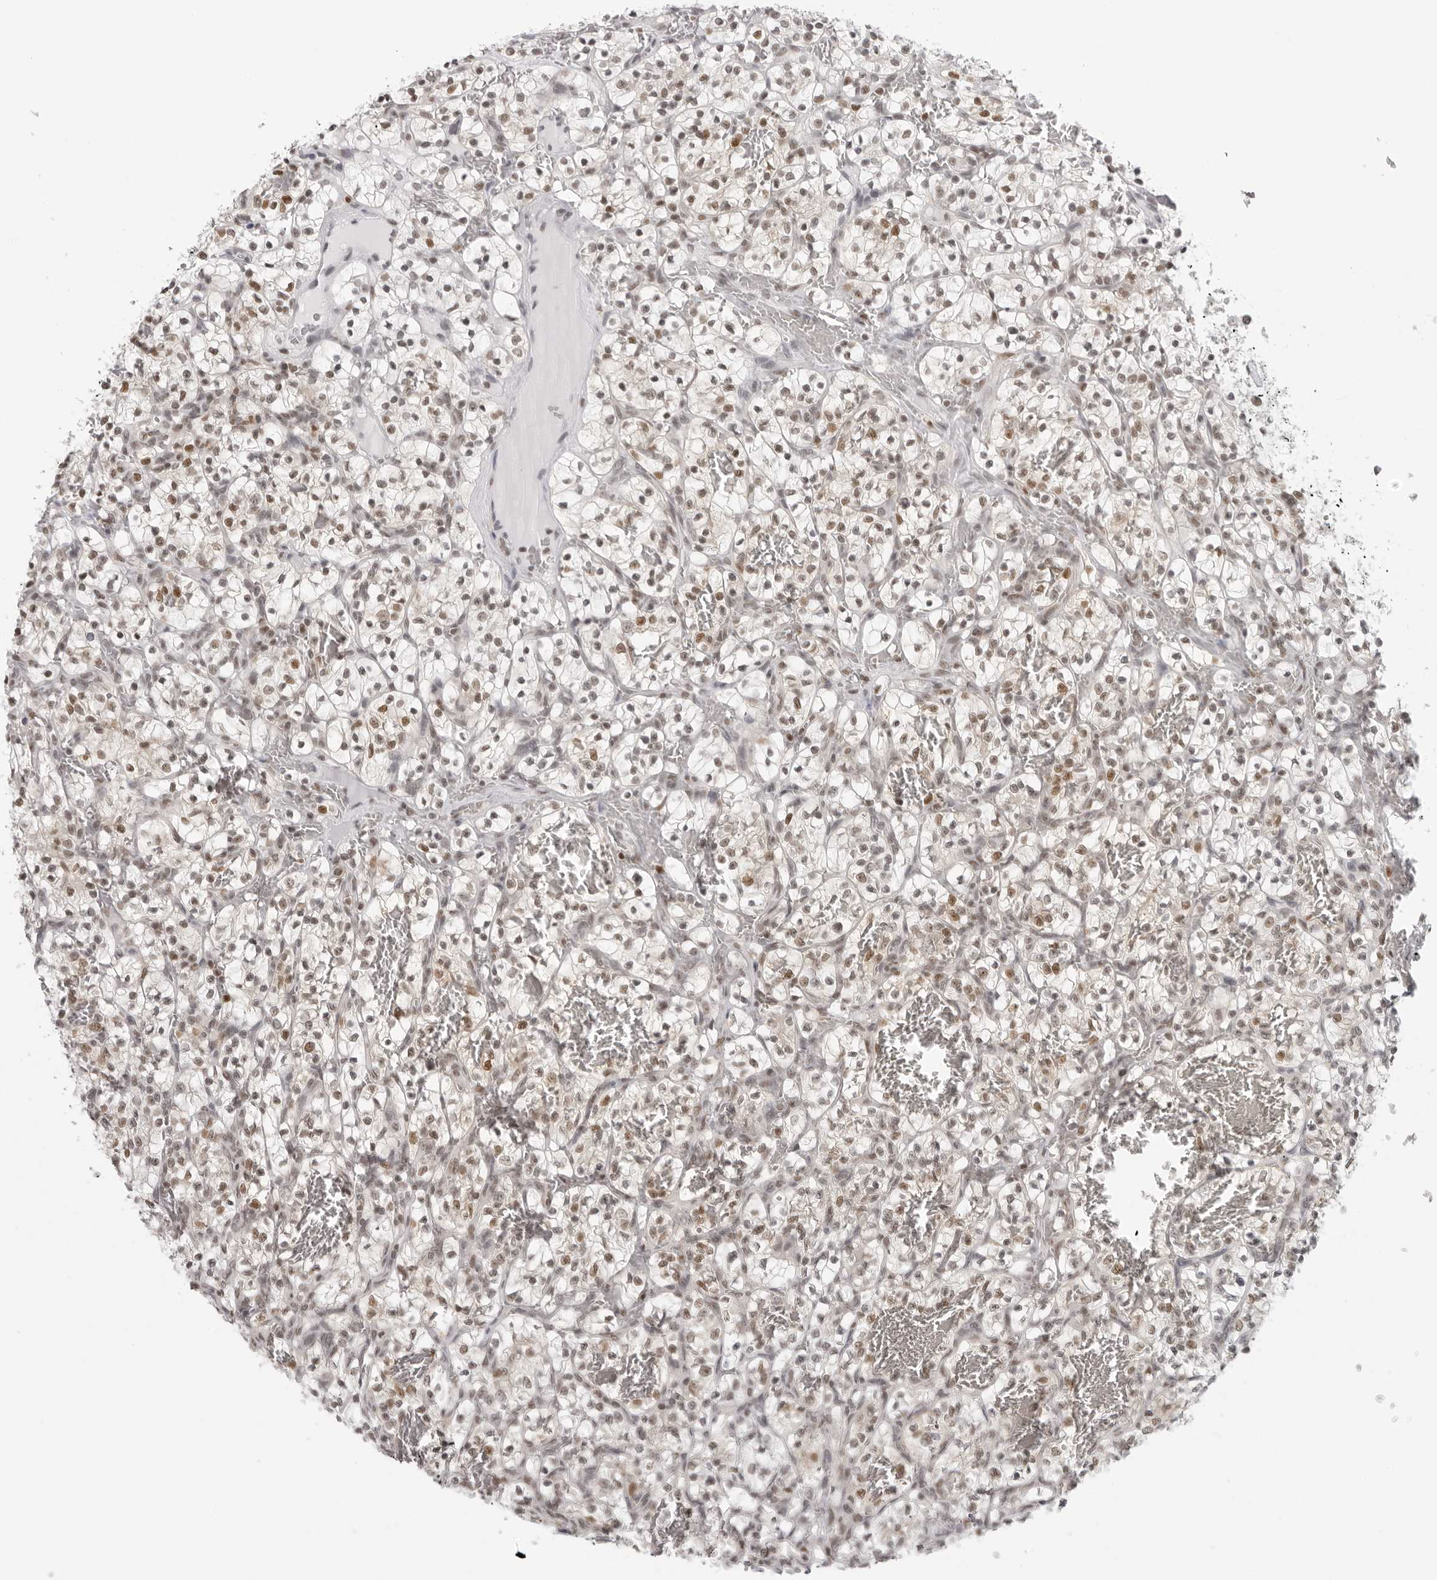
{"staining": {"intensity": "moderate", "quantity": ">75%", "location": "nuclear"}, "tissue": "renal cancer", "cell_type": "Tumor cells", "image_type": "cancer", "snomed": [{"axis": "morphology", "description": "Adenocarcinoma, NOS"}, {"axis": "topography", "description": "Kidney"}], "caption": "Renal cancer (adenocarcinoma) stained with immunohistochemistry displays moderate nuclear expression in approximately >75% of tumor cells. (Stains: DAB in brown, nuclei in blue, Microscopy: brightfield microscopy at high magnification).", "gene": "RPA2", "patient": {"sex": "female", "age": 57}}